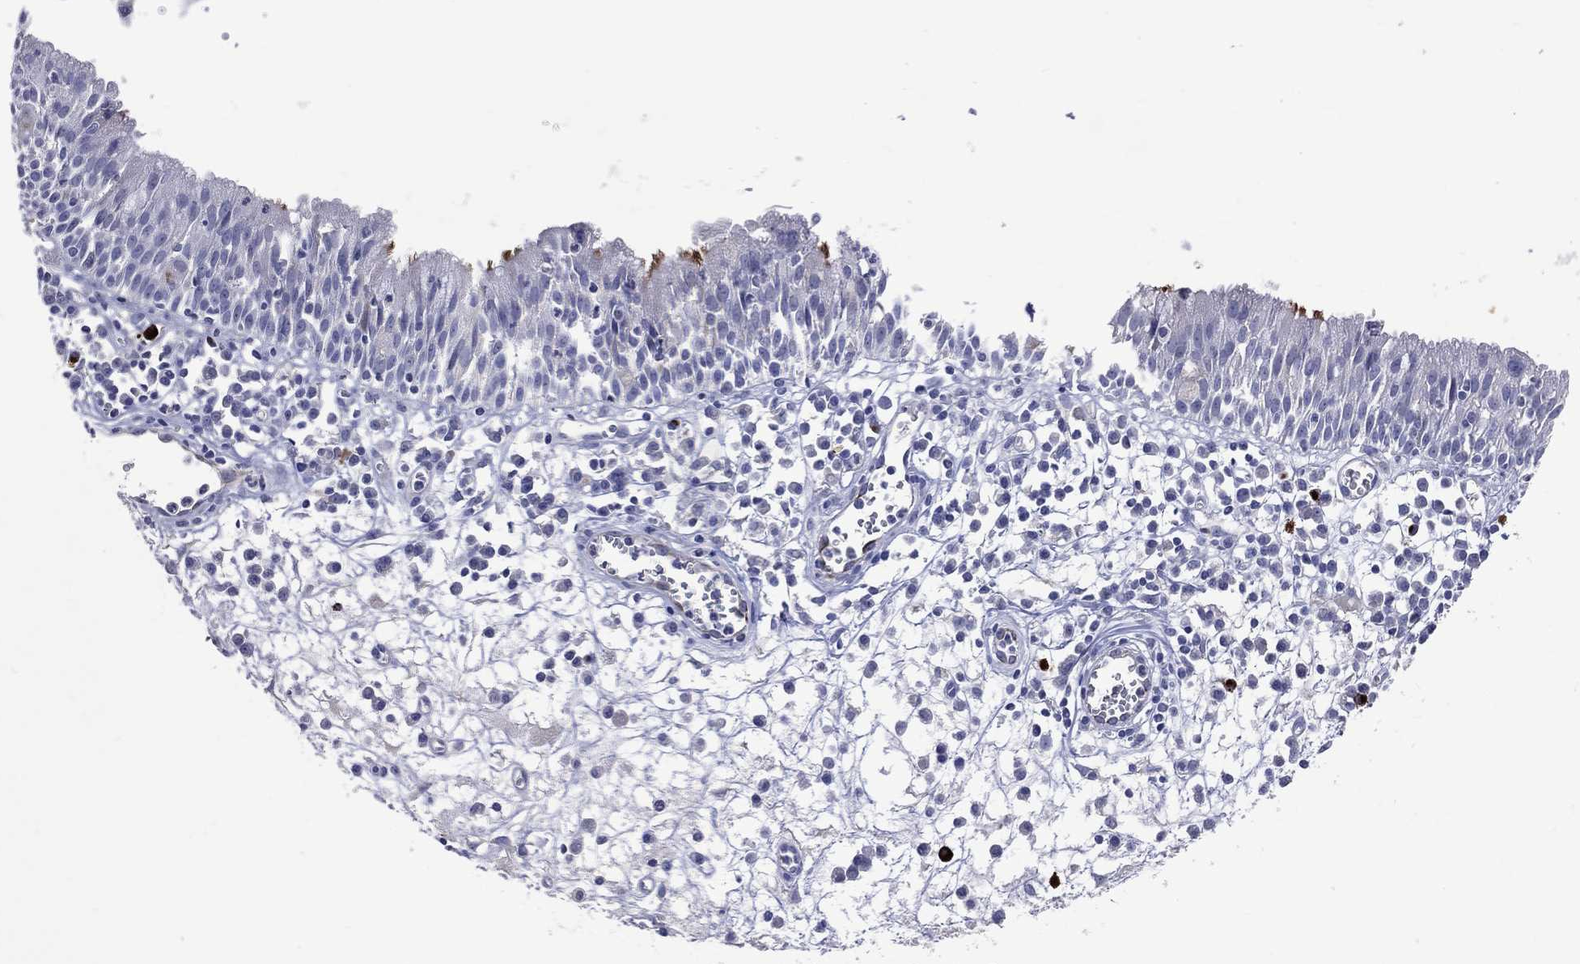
{"staining": {"intensity": "negative", "quantity": "none", "location": "none"}, "tissue": "nasopharynx", "cell_type": "Respiratory epithelial cells", "image_type": "normal", "snomed": [{"axis": "morphology", "description": "Normal tissue, NOS"}, {"axis": "topography", "description": "Nasopharynx"}], "caption": "Immunohistochemistry (IHC) image of normal nasopharynx: nasopharynx stained with DAB exhibits no significant protein positivity in respiratory epithelial cells.", "gene": "DNAH6", "patient": {"sex": "female", "age": 77}}